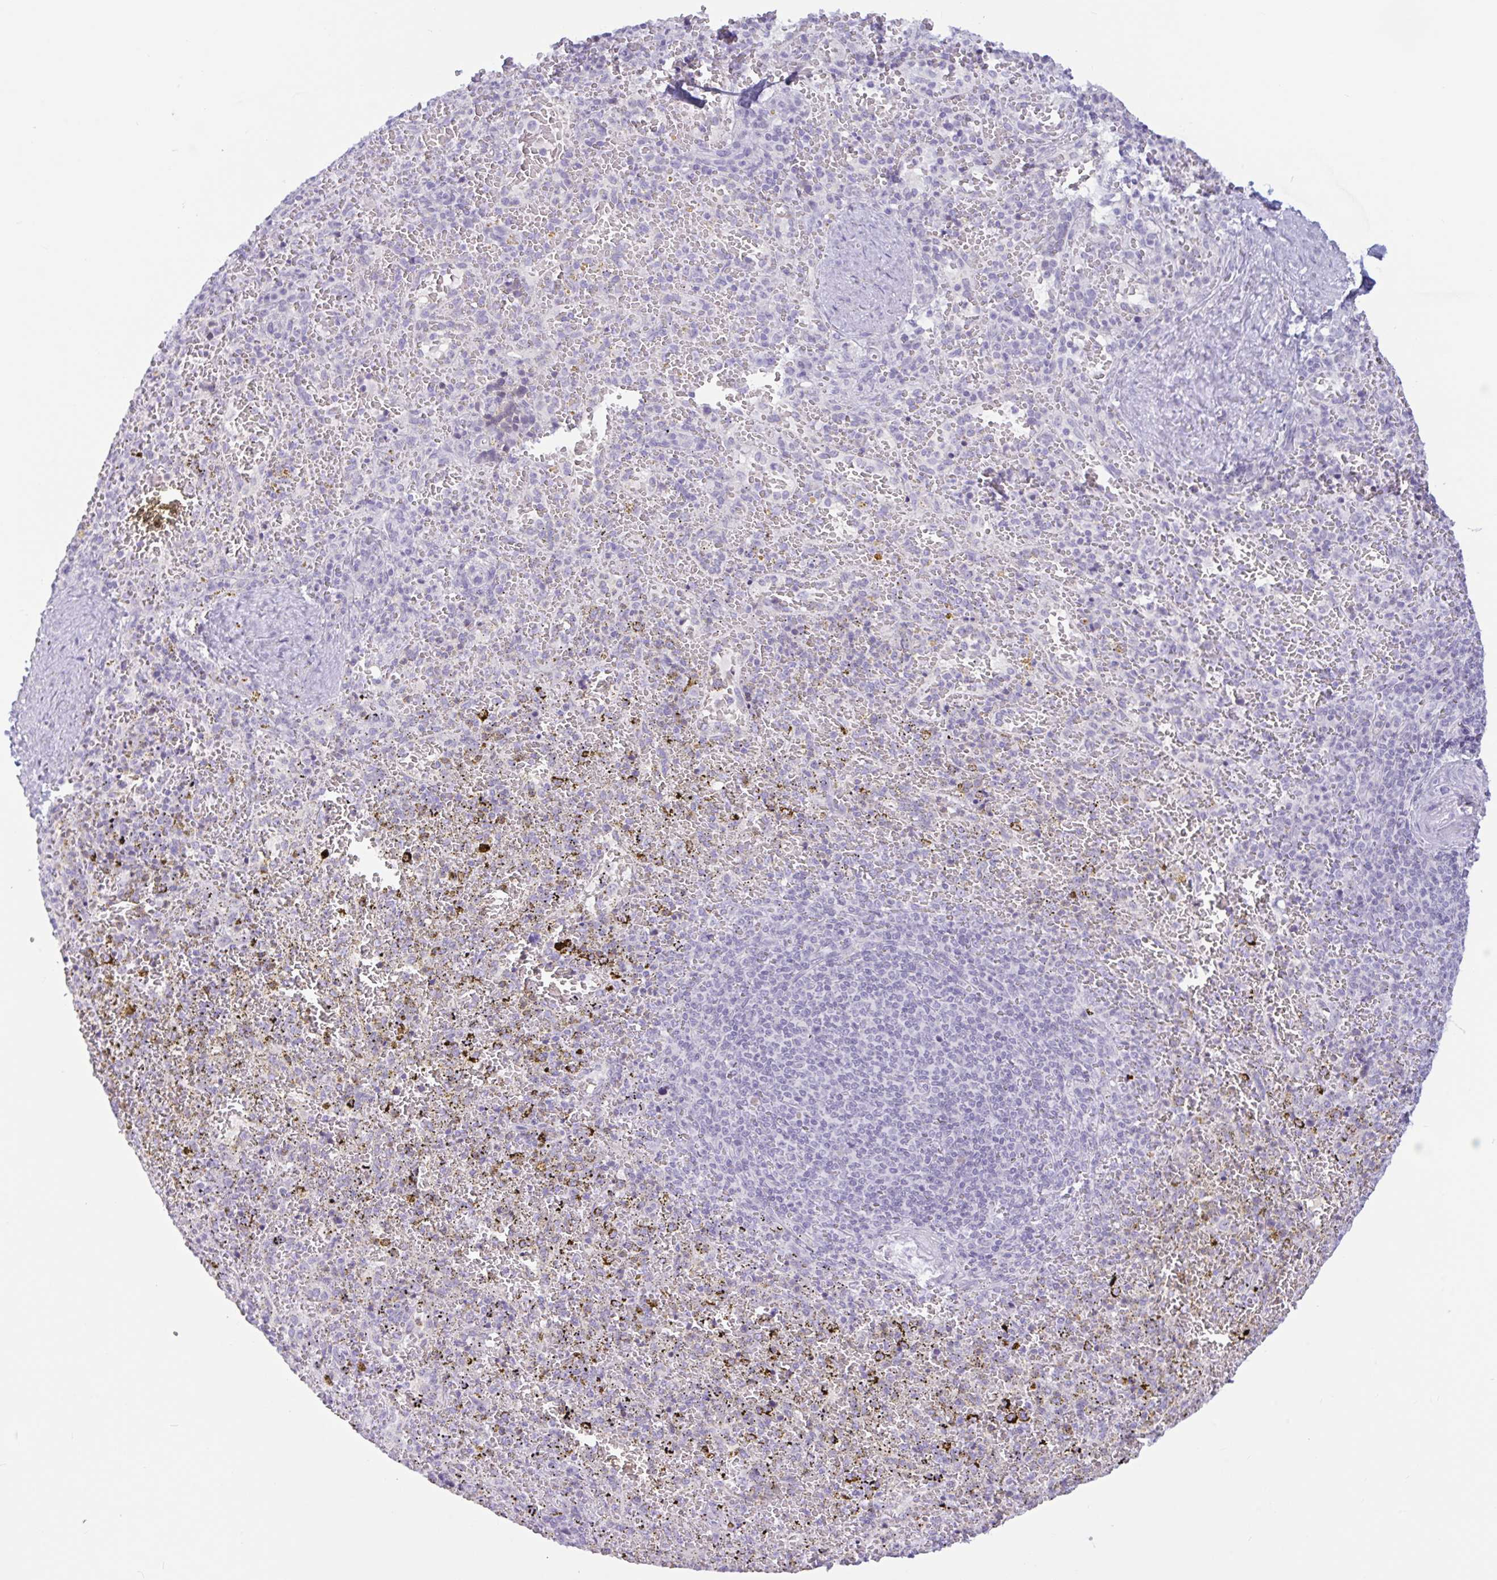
{"staining": {"intensity": "negative", "quantity": "none", "location": "none"}, "tissue": "spleen", "cell_type": "Cells in red pulp", "image_type": "normal", "snomed": [{"axis": "morphology", "description": "Normal tissue, NOS"}, {"axis": "topography", "description": "Spleen"}], "caption": "Immunohistochemistry micrograph of normal spleen: spleen stained with DAB shows no significant protein expression in cells in red pulp.", "gene": "CTSE", "patient": {"sex": "female", "age": 50}}